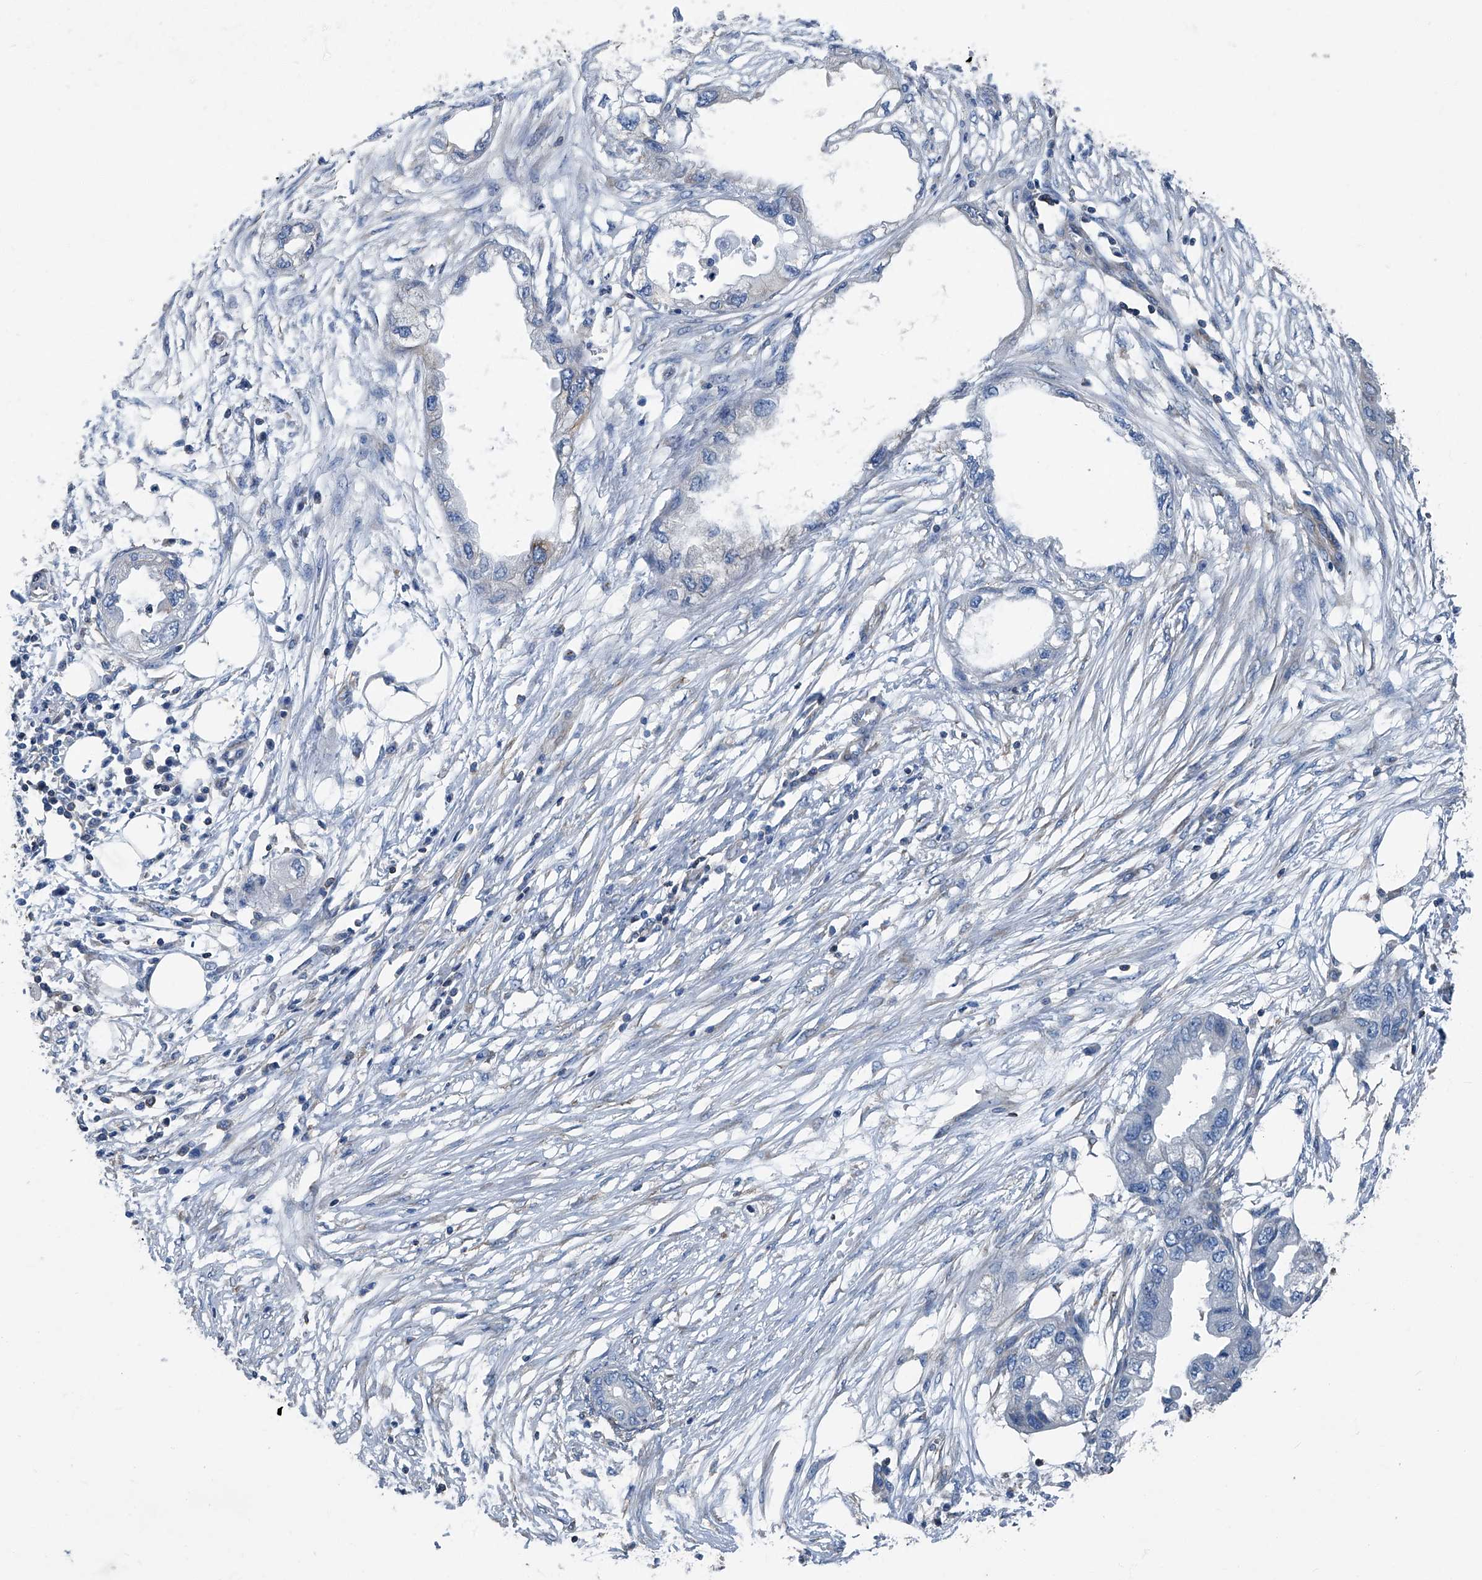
{"staining": {"intensity": "negative", "quantity": "none", "location": "none"}, "tissue": "endometrial cancer", "cell_type": "Tumor cells", "image_type": "cancer", "snomed": [{"axis": "morphology", "description": "Adenocarcinoma, NOS"}, {"axis": "morphology", "description": "Adenocarcinoma, metastatic, NOS"}, {"axis": "topography", "description": "Adipose tissue"}, {"axis": "topography", "description": "Endometrium"}], "caption": "The photomicrograph shows no staining of tumor cells in endometrial cancer (metastatic adenocarcinoma). (DAB immunohistochemistry, high magnification).", "gene": "SEPTIN7", "patient": {"sex": "female", "age": 67}}